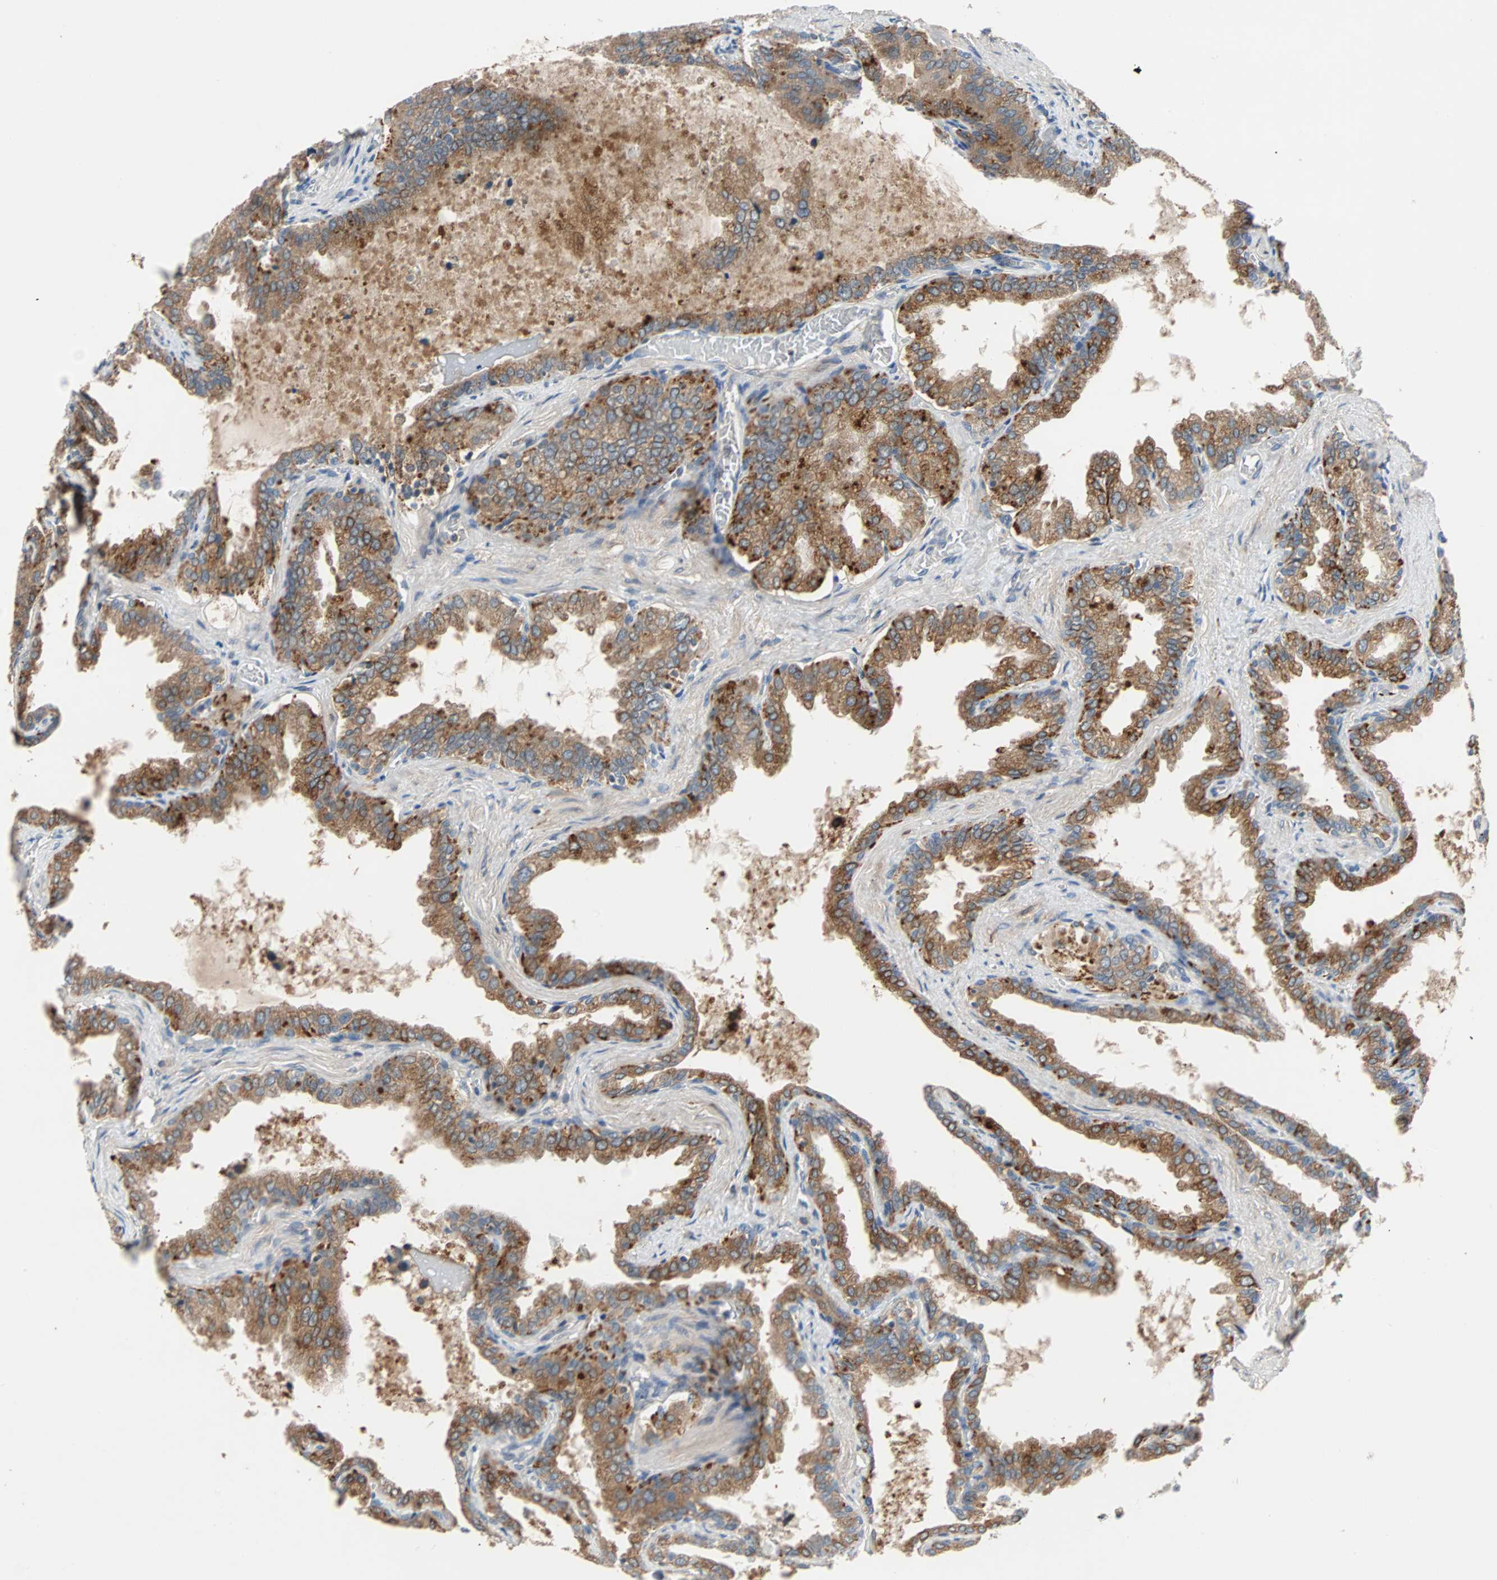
{"staining": {"intensity": "moderate", "quantity": ">75%", "location": "cytoplasmic/membranous"}, "tissue": "seminal vesicle", "cell_type": "Glandular cells", "image_type": "normal", "snomed": [{"axis": "morphology", "description": "Normal tissue, NOS"}, {"axis": "topography", "description": "Seminal veicle"}], "caption": "Moderate cytoplasmic/membranous protein positivity is appreciated in about >75% of glandular cells in seminal vesicle.", "gene": "MAP4K1", "patient": {"sex": "male", "age": 46}}